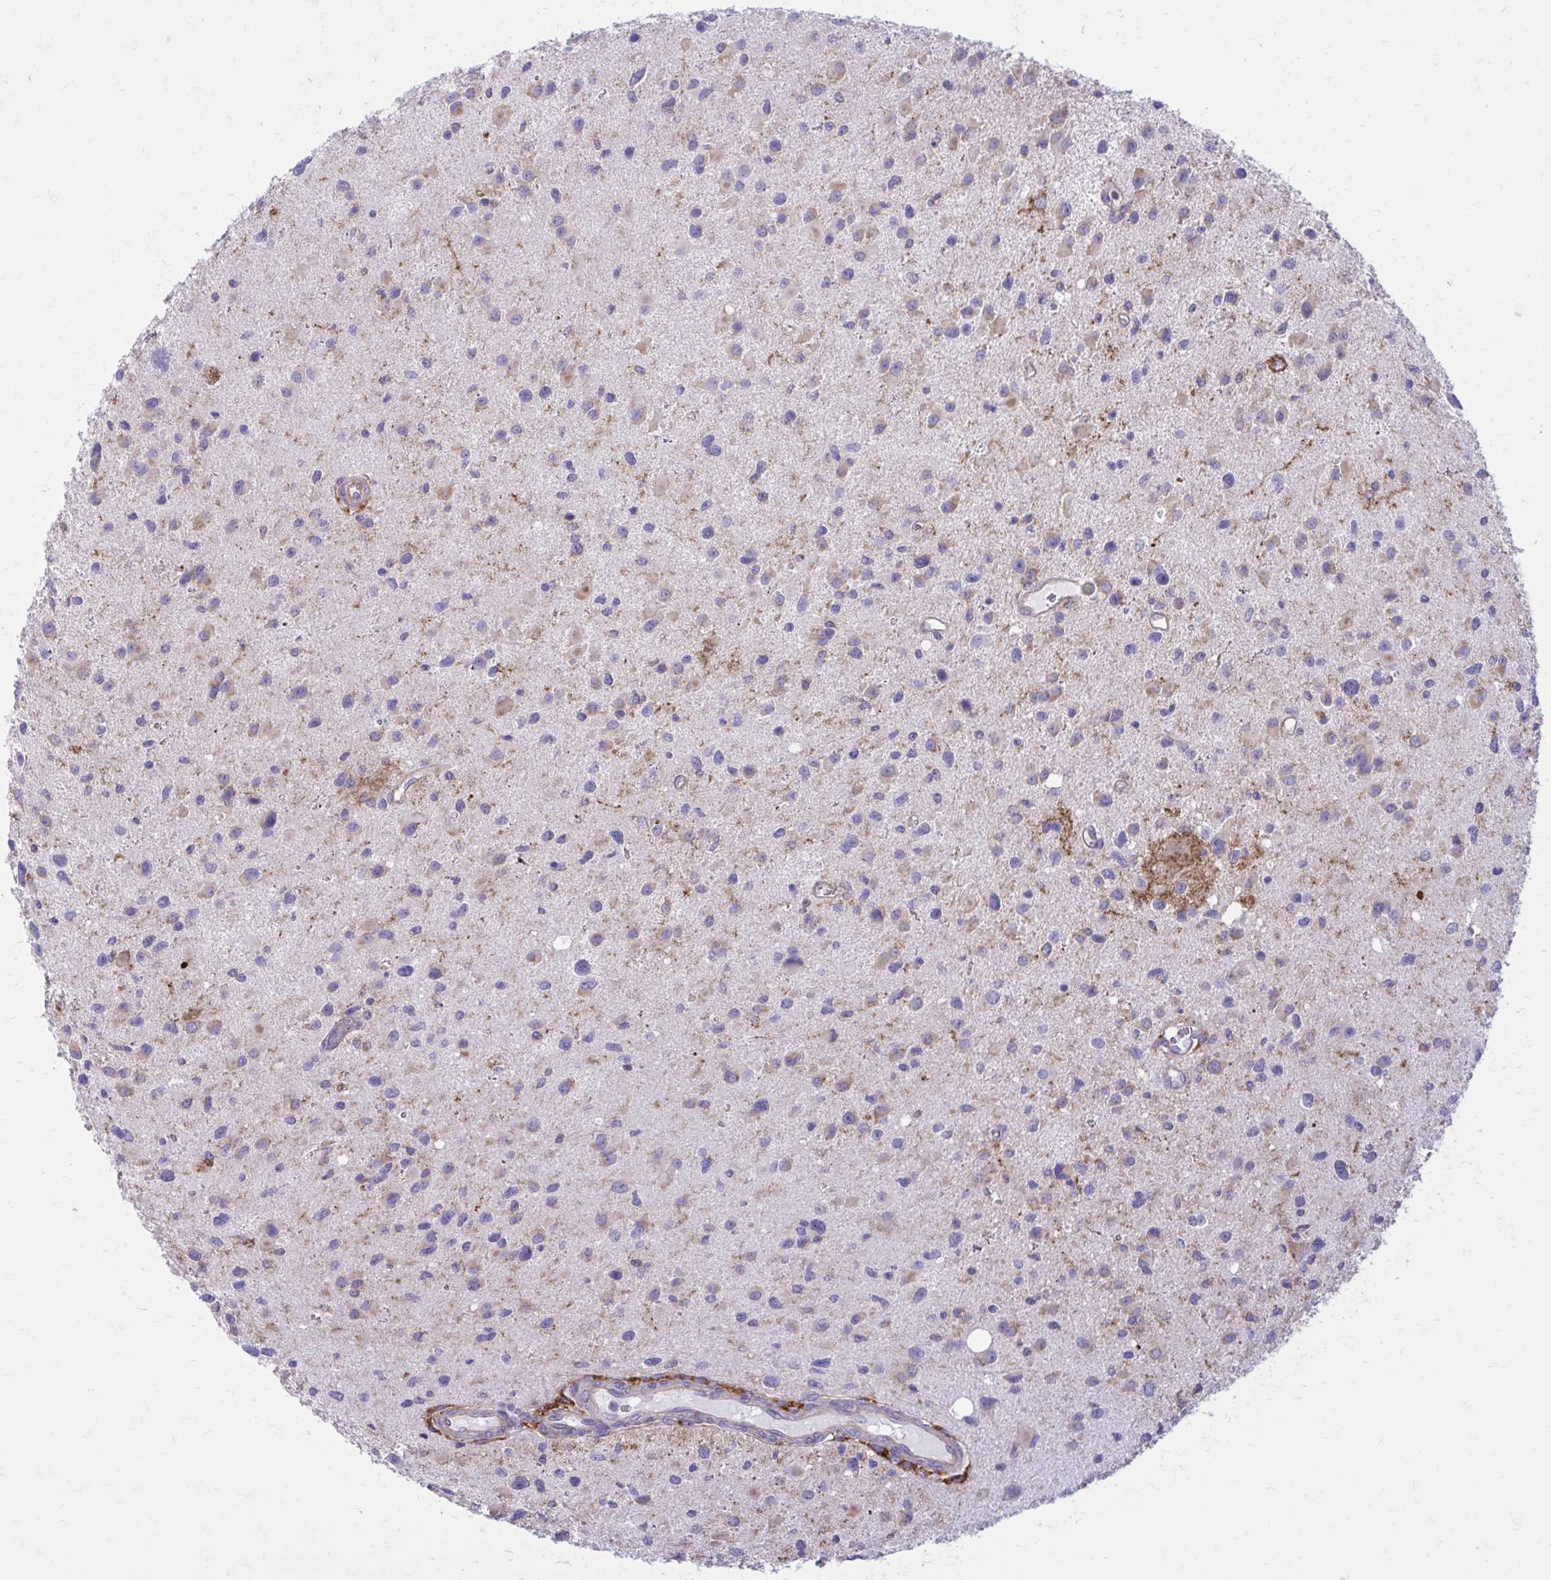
{"staining": {"intensity": "negative", "quantity": "none", "location": "none"}, "tissue": "glioma", "cell_type": "Tumor cells", "image_type": "cancer", "snomed": [{"axis": "morphology", "description": "Glioma, malignant, Low grade"}, {"axis": "topography", "description": "Brain"}], "caption": "Tumor cells show no significant positivity in malignant low-grade glioma.", "gene": "CLTA", "patient": {"sex": "female", "age": 32}}